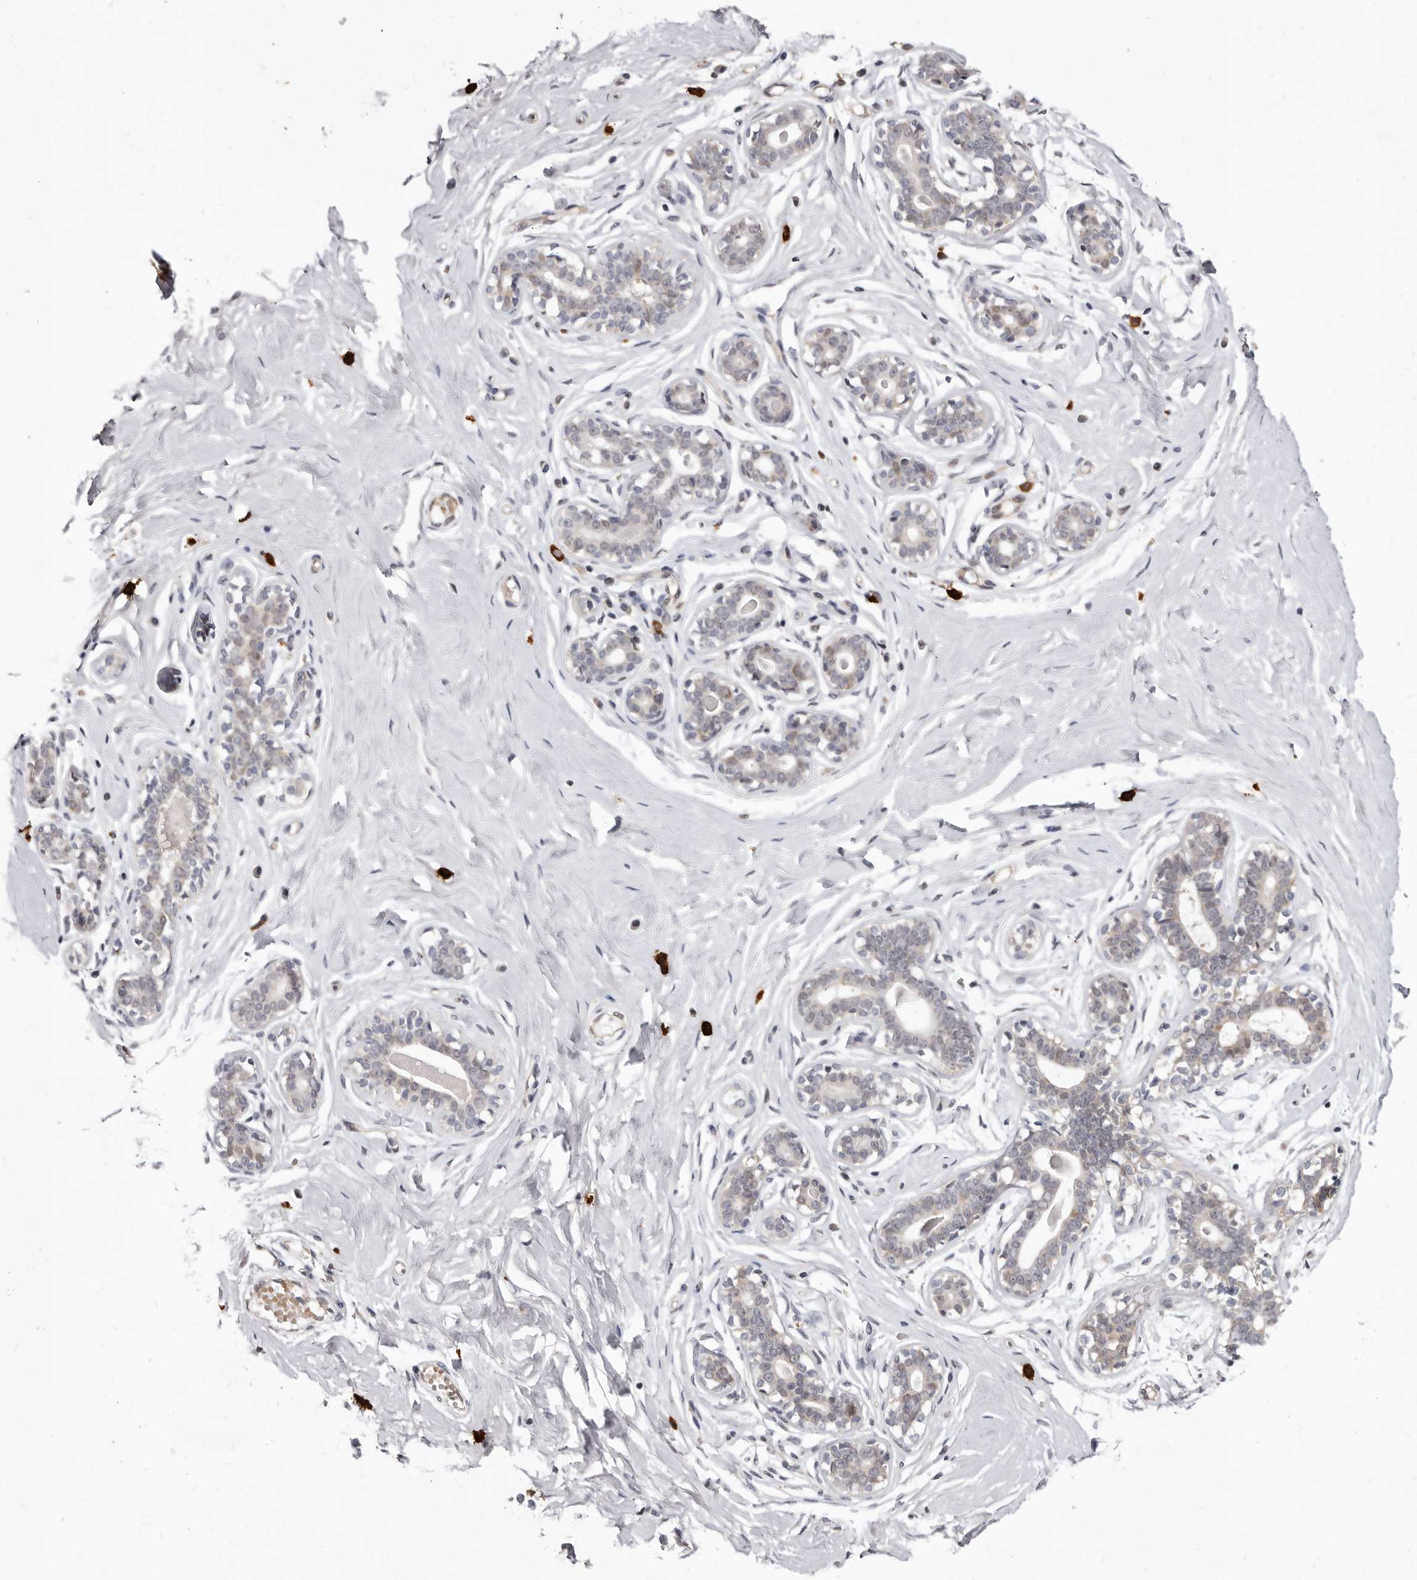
{"staining": {"intensity": "negative", "quantity": "none", "location": "none"}, "tissue": "breast", "cell_type": "Adipocytes", "image_type": "normal", "snomed": [{"axis": "morphology", "description": "Normal tissue, NOS"}, {"axis": "morphology", "description": "Adenoma, NOS"}, {"axis": "topography", "description": "Breast"}], "caption": "DAB (3,3'-diaminobenzidine) immunohistochemical staining of benign human breast displays no significant expression in adipocytes.", "gene": "ACLY", "patient": {"sex": "female", "age": 23}}